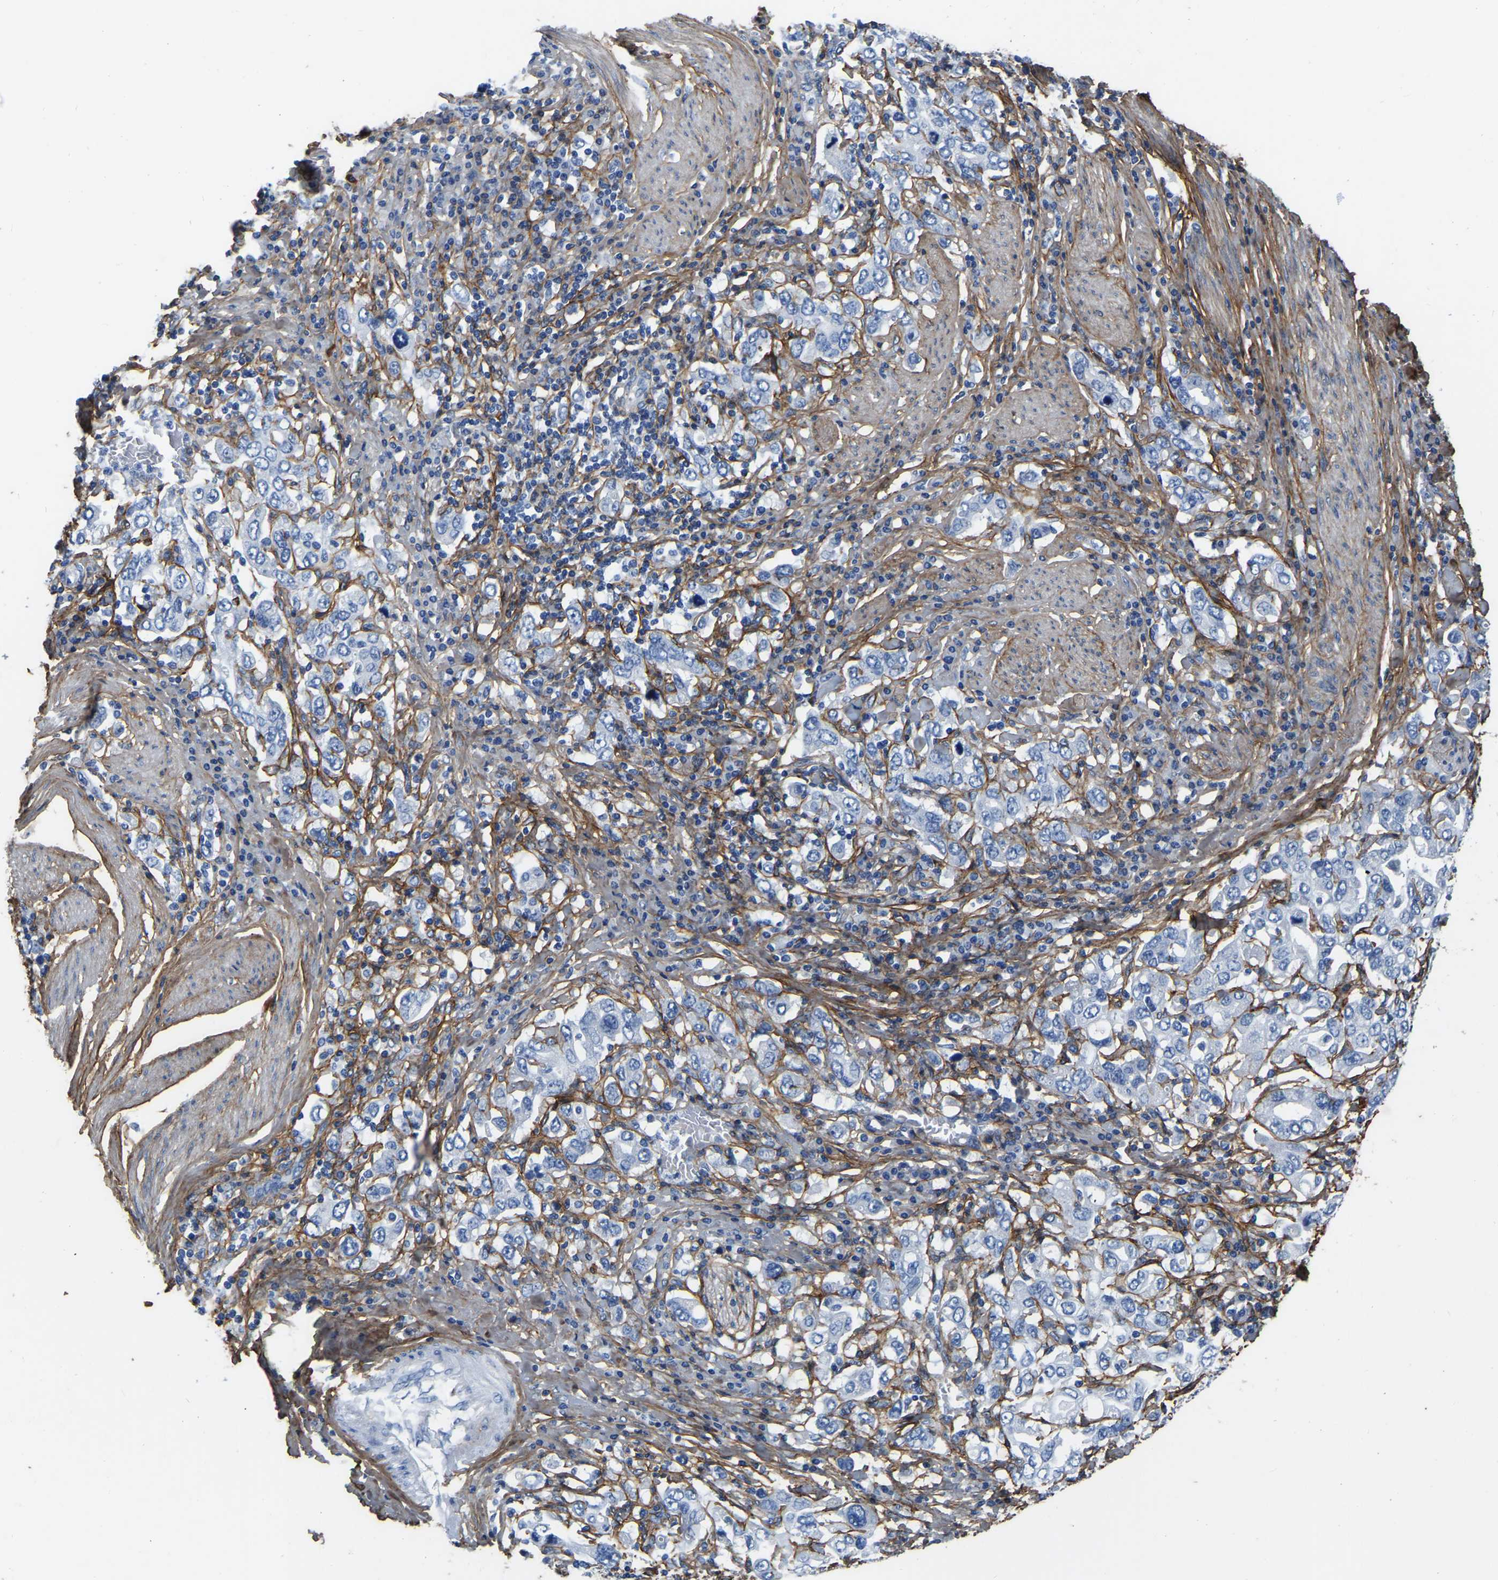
{"staining": {"intensity": "negative", "quantity": "none", "location": "none"}, "tissue": "stomach cancer", "cell_type": "Tumor cells", "image_type": "cancer", "snomed": [{"axis": "morphology", "description": "Adenocarcinoma, NOS"}, {"axis": "topography", "description": "Stomach, upper"}], "caption": "There is no significant positivity in tumor cells of stomach adenocarcinoma.", "gene": "COL6A1", "patient": {"sex": "male", "age": 62}}